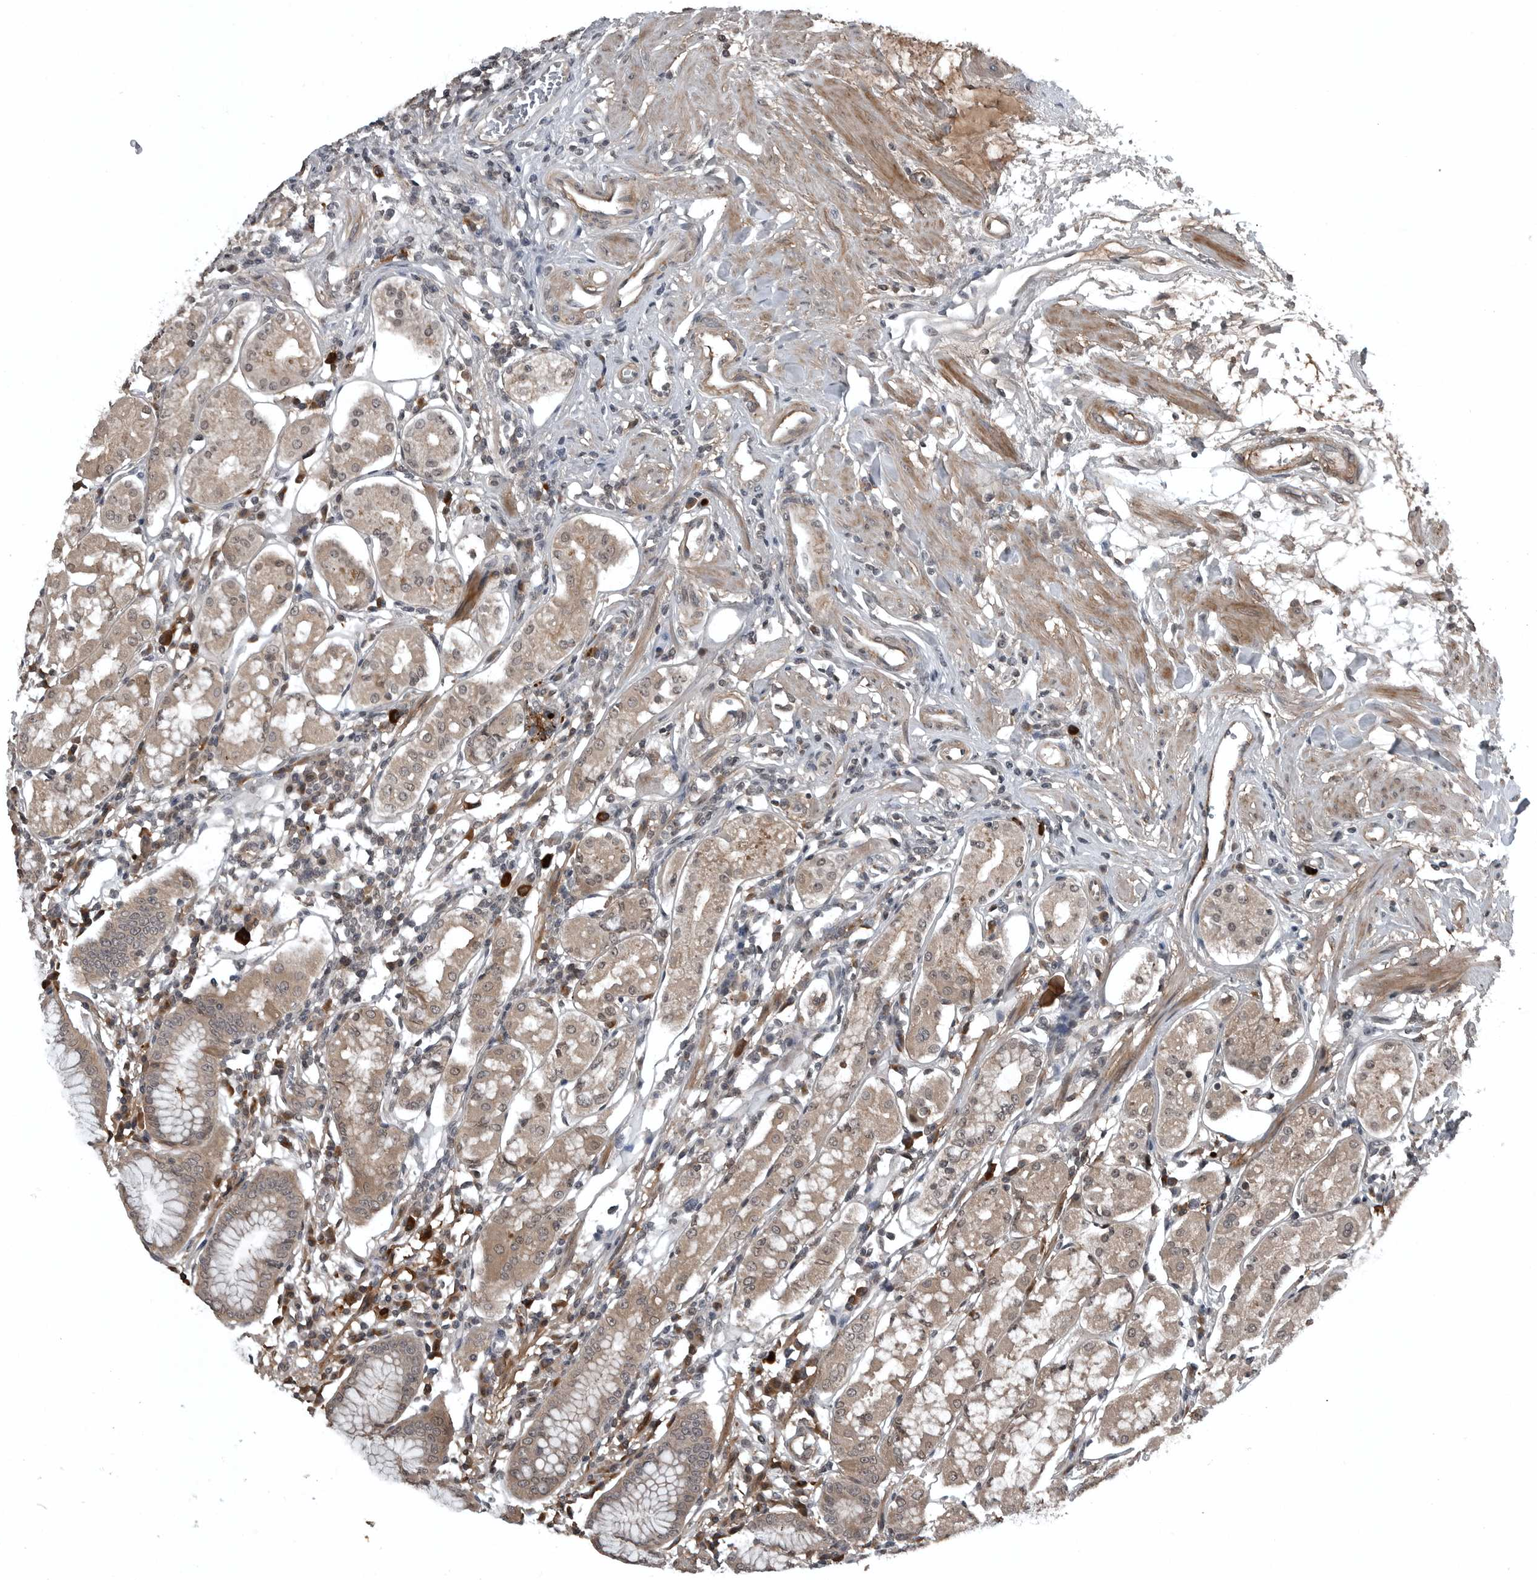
{"staining": {"intensity": "moderate", "quantity": ">75%", "location": "cytoplasmic/membranous,nuclear"}, "tissue": "stomach", "cell_type": "Glandular cells", "image_type": "normal", "snomed": [{"axis": "morphology", "description": "Normal tissue, NOS"}, {"axis": "topography", "description": "Stomach"}, {"axis": "topography", "description": "Stomach, lower"}], "caption": "DAB (3,3'-diaminobenzidine) immunohistochemical staining of unremarkable stomach displays moderate cytoplasmic/membranous,nuclear protein expression in about >75% of glandular cells. The staining was performed using DAB (3,3'-diaminobenzidine), with brown indicating positive protein expression. Nuclei are stained blue with hematoxylin.", "gene": "GAK", "patient": {"sex": "female", "age": 56}}